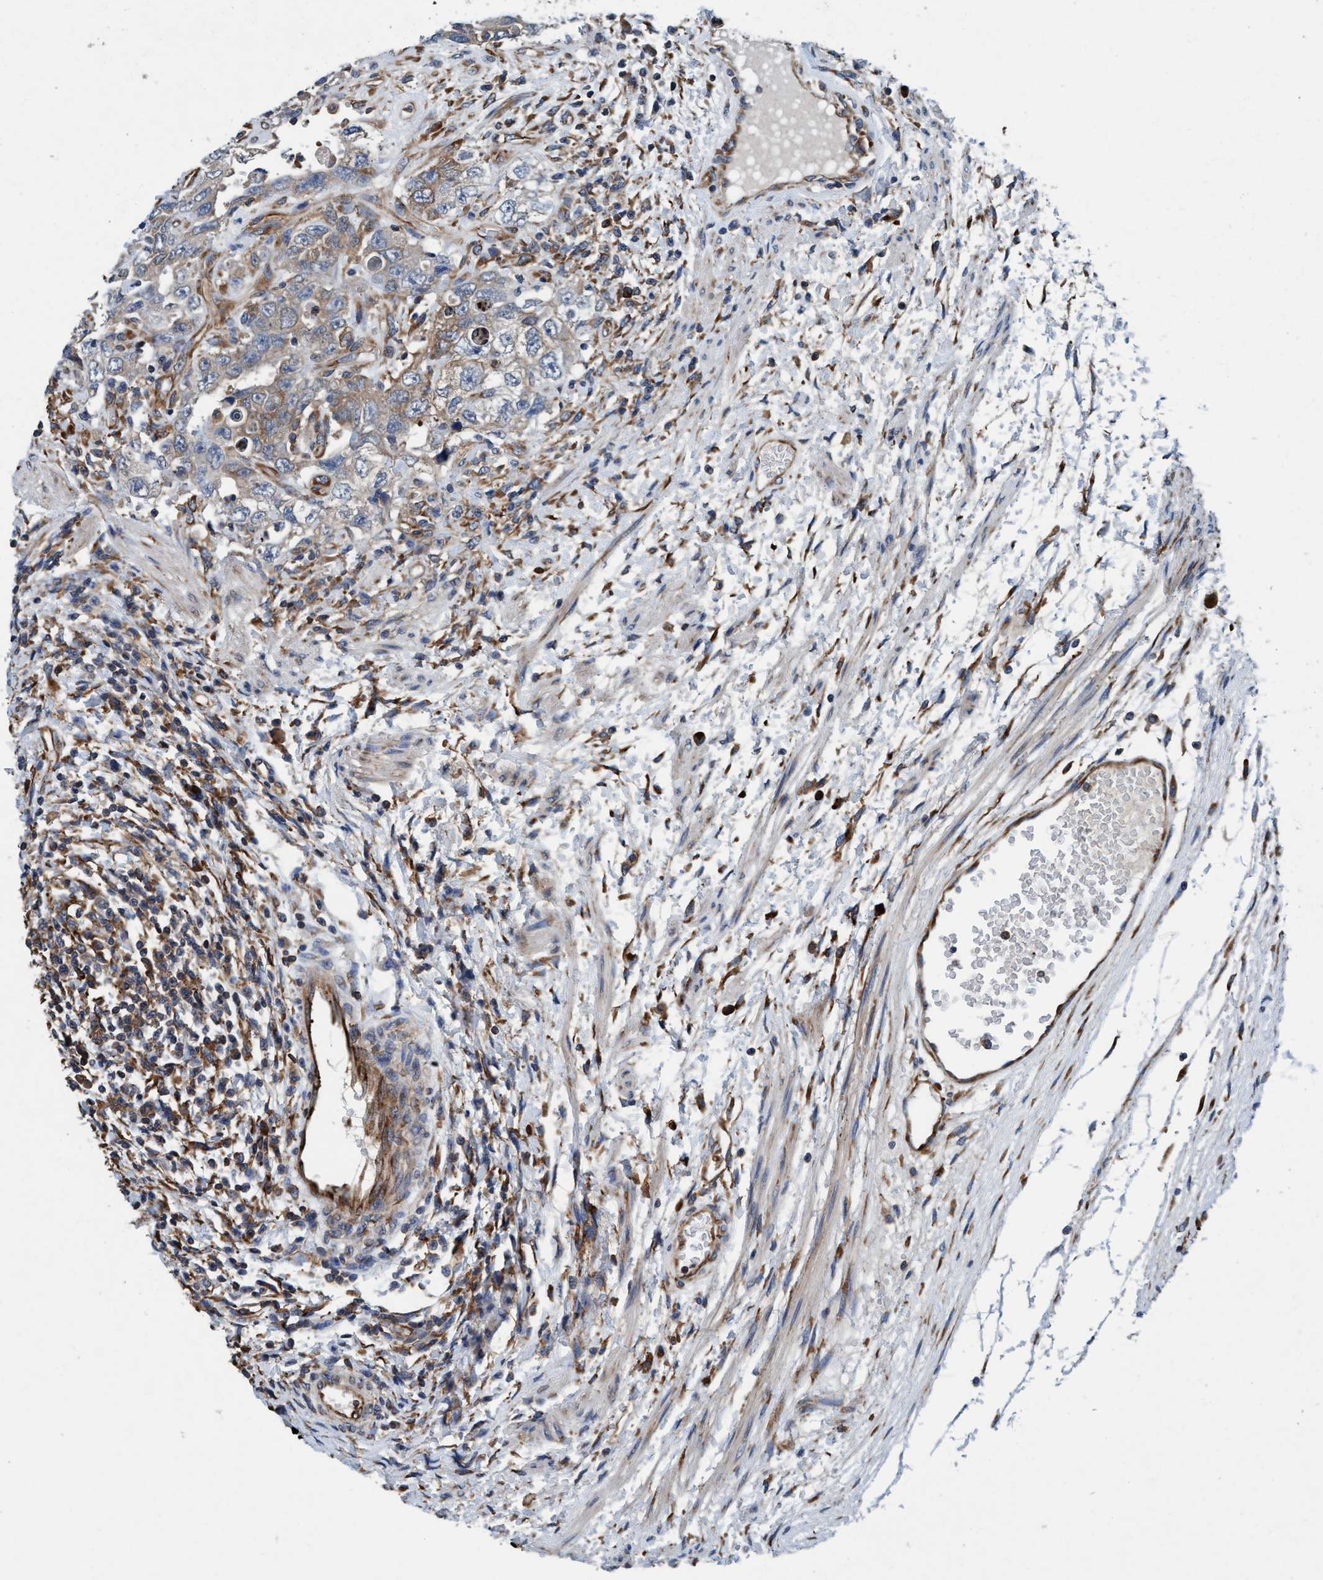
{"staining": {"intensity": "weak", "quantity": "<25%", "location": "cytoplasmic/membranous"}, "tissue": "testis cancer", "cell_type": "Tumor cells", "image_type": "cancer", "snomed": [{"axis": "morphology", "description": "Carcinoma, Embryonal, NOS"}, {"axis": "topography", "description": "Testis"}], "caption": "Histopathology image shows no protein staining in tumor cells of embryonal carcinoma (testis) tissue. (Immunohistochemistry (ihc), brightfield microscopy, high magnification).", "gene": "ENDOG", "patient": {"sex": "male", "age": 26}}